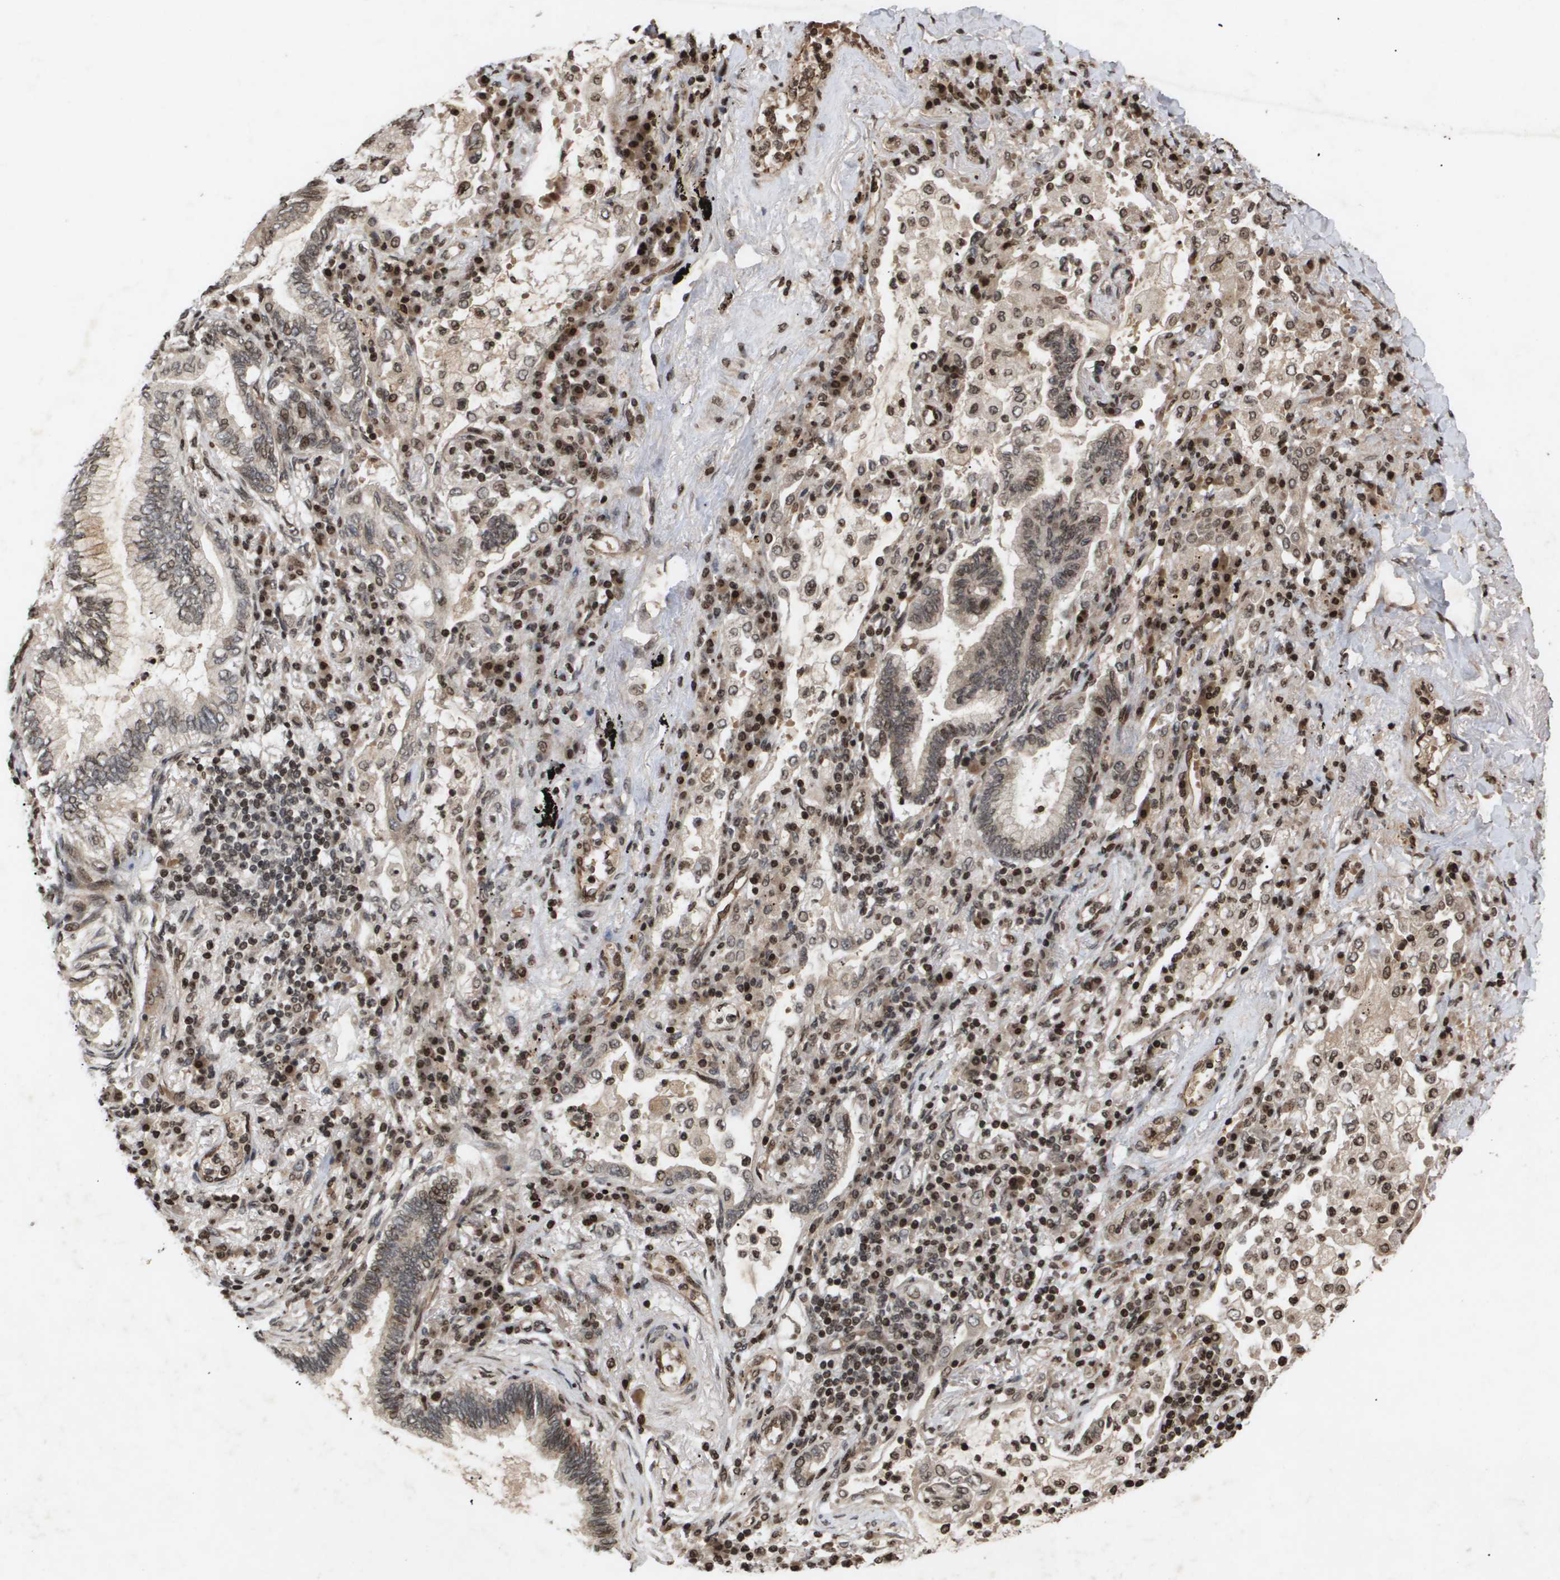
{"staining": {"intensity": "weak", "quantity": "<25%", "location": "nuclear"}, "tissue": "lung cancer", "cell_type": "Tumor cells", "image_type": "cancer", "snomed": [{"axis": "morphology", "description": "Normal tissue, NOS"}, {"axis": "morphology", "description": "Adenocarcinoma, NOS"}, {"axis": "topography", "description": "Bronchus"}, {"axis": "topography", "description": "Lung"}], "caption": "Immunohistochemical staining of human lung adenocarcinoma reveals no significant positivity in tumor cells.", "gene": "HSPA6", "patient": {"sex": "female", "age": 70}}